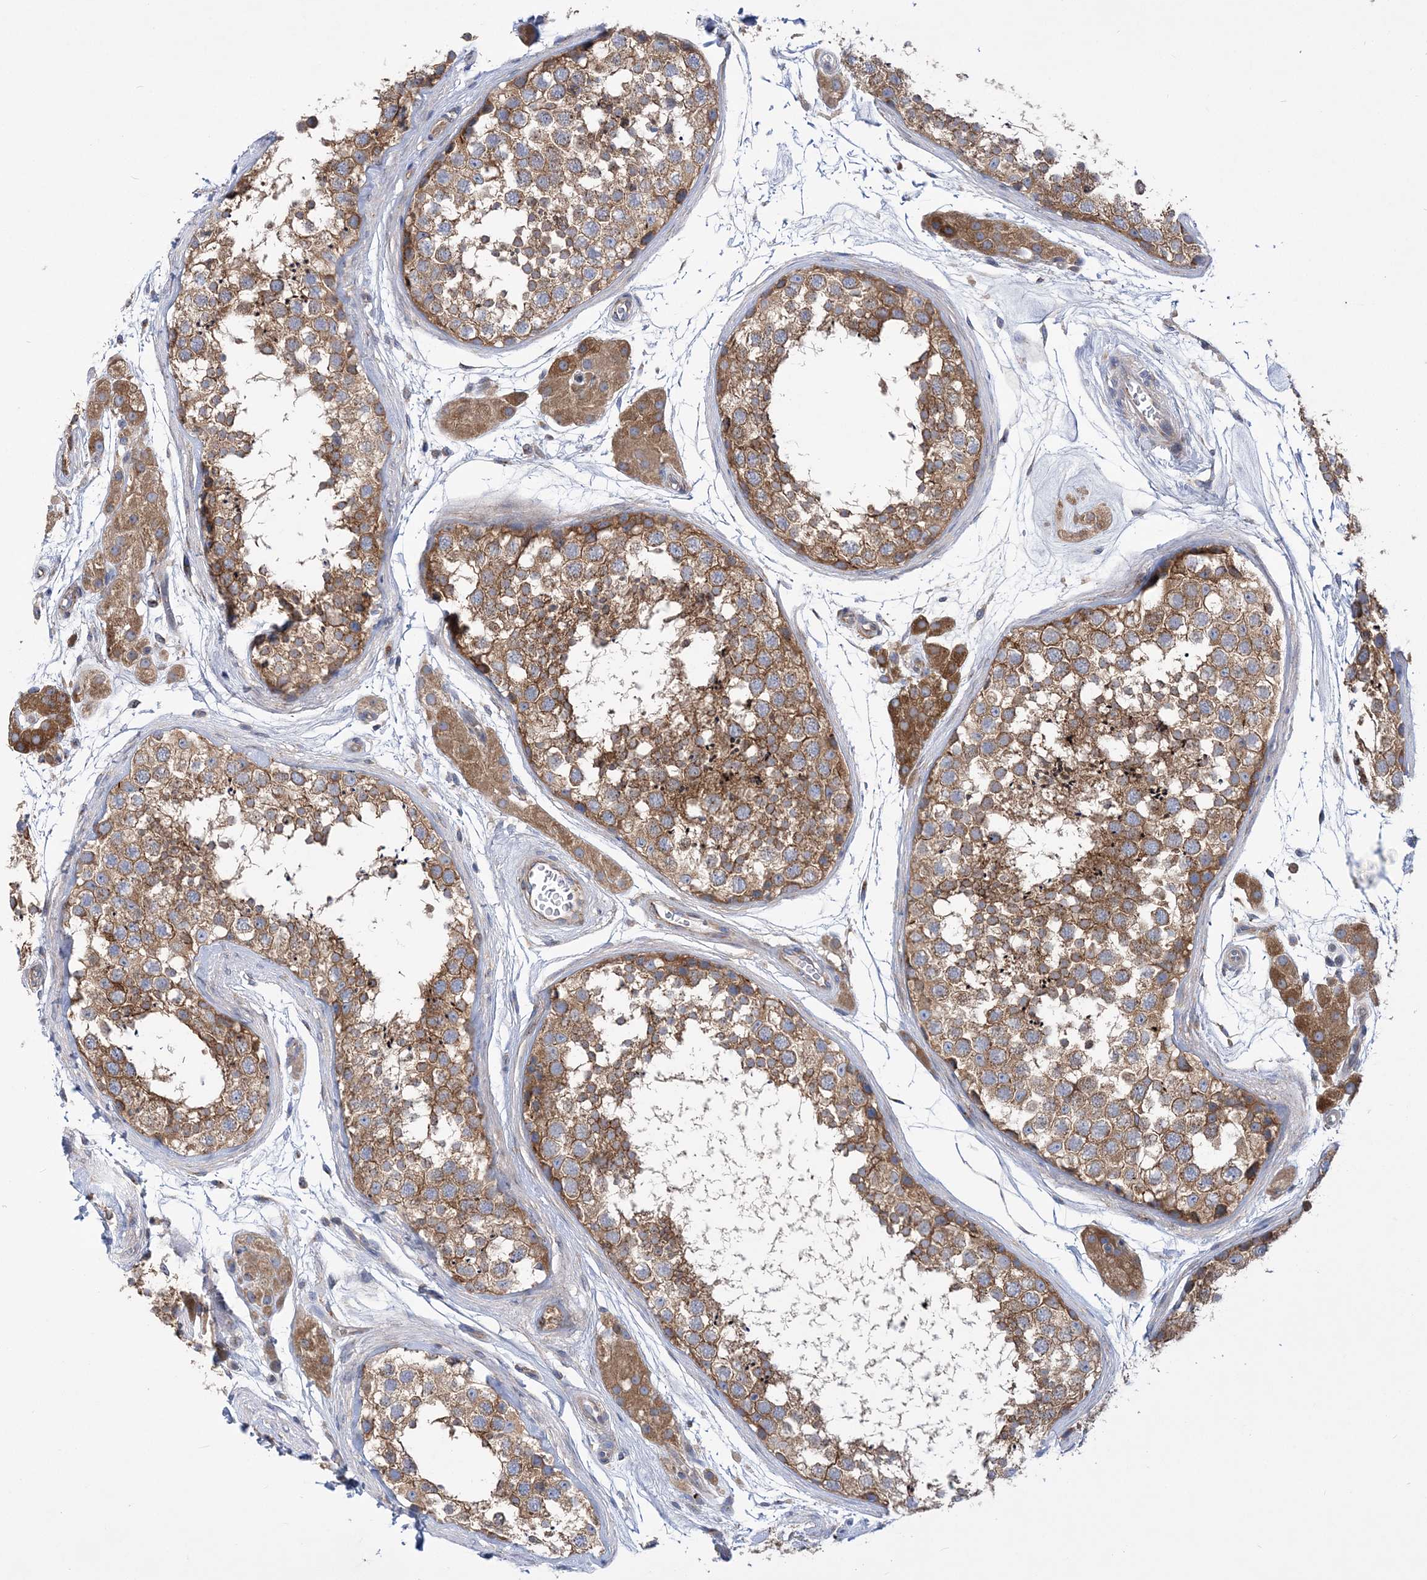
{"staining": {"intensity": "moderate", "quantity": ">75%", "location": "cytoplasmic/membranous"}, "tissue": "testis", "cell_type": "Cells in seminiferous ducts", "image_type": "normal", "snomed": [{"axis": "morphology", "description": "Normal tissue, NOS"}, {"axis": "topography", "description": "Testis"}], "caption": "The immunohistochemical stain labels moderate cytoplasmic/membranous expression in cells in seminiferous ducts of unremarkable testis. The staining was performed using DAB, with brown indicating positive protein expression. Nuclei are stained blue with hematoxylin.", "gene": "COPB2", "patient": {"sex": "male", "age": 56}}